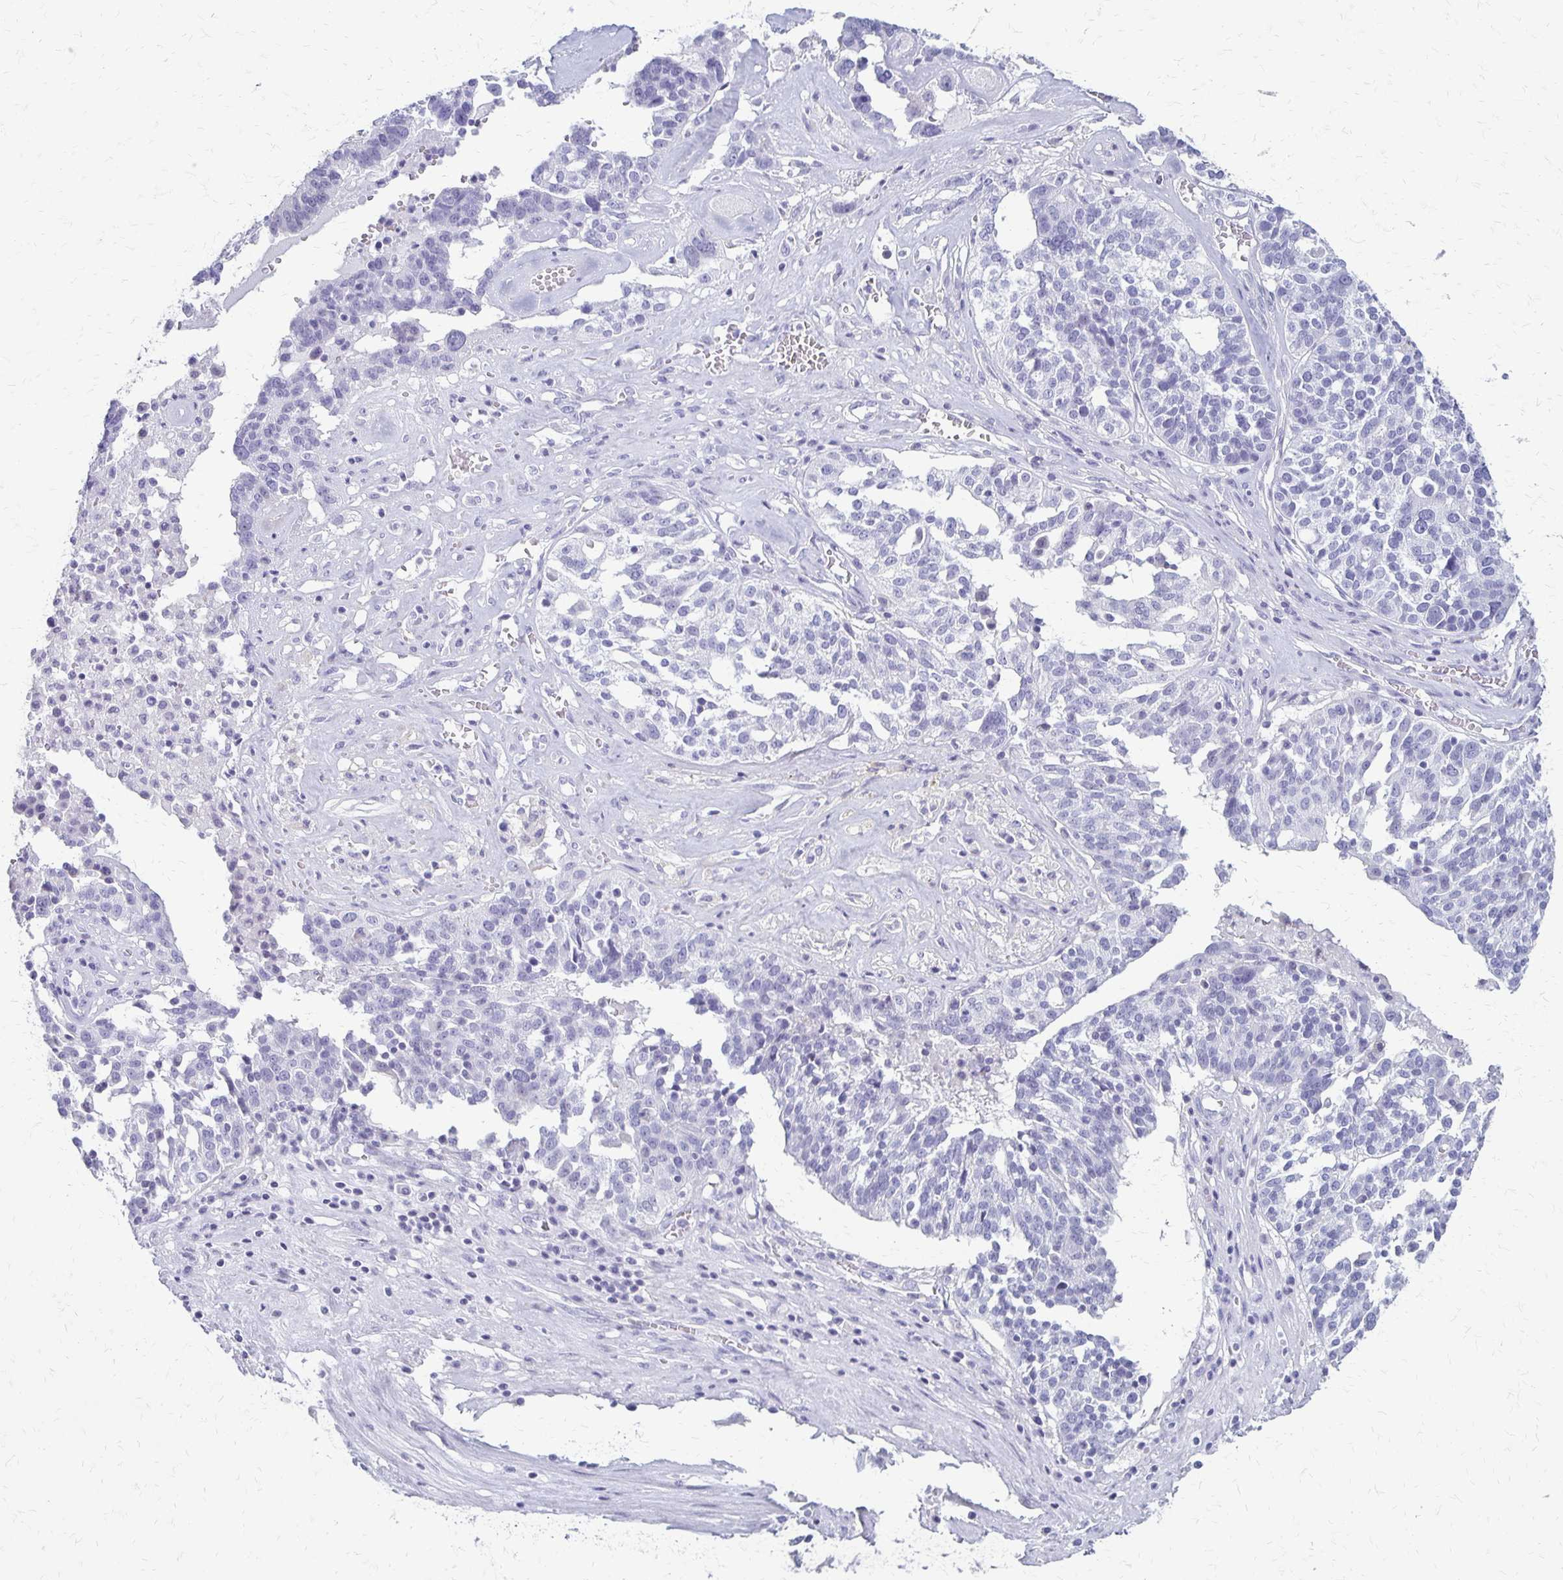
{"staining": {"intensity": "negative", "quantity": "none", "location": "none"}, "tissue": "ovarian cancer", "cell_type": "Tumor cells", "image_type": "cancer", "snomed": [{"axis": "morphology", "description": "Cystadenocarcinoma, serous, NOS"}, {"axis": "topography", "description": "Ovary"}], "caption": "The histopathology image exhibits no significant positivity in tumor cells of ovarian cancer. (DAB (3,3'-diaminobenzidine) immunohistochemistry with hematoxylin counter stain).", "gene": "IVL", "patient": {"sex": "female", "age": 59}}